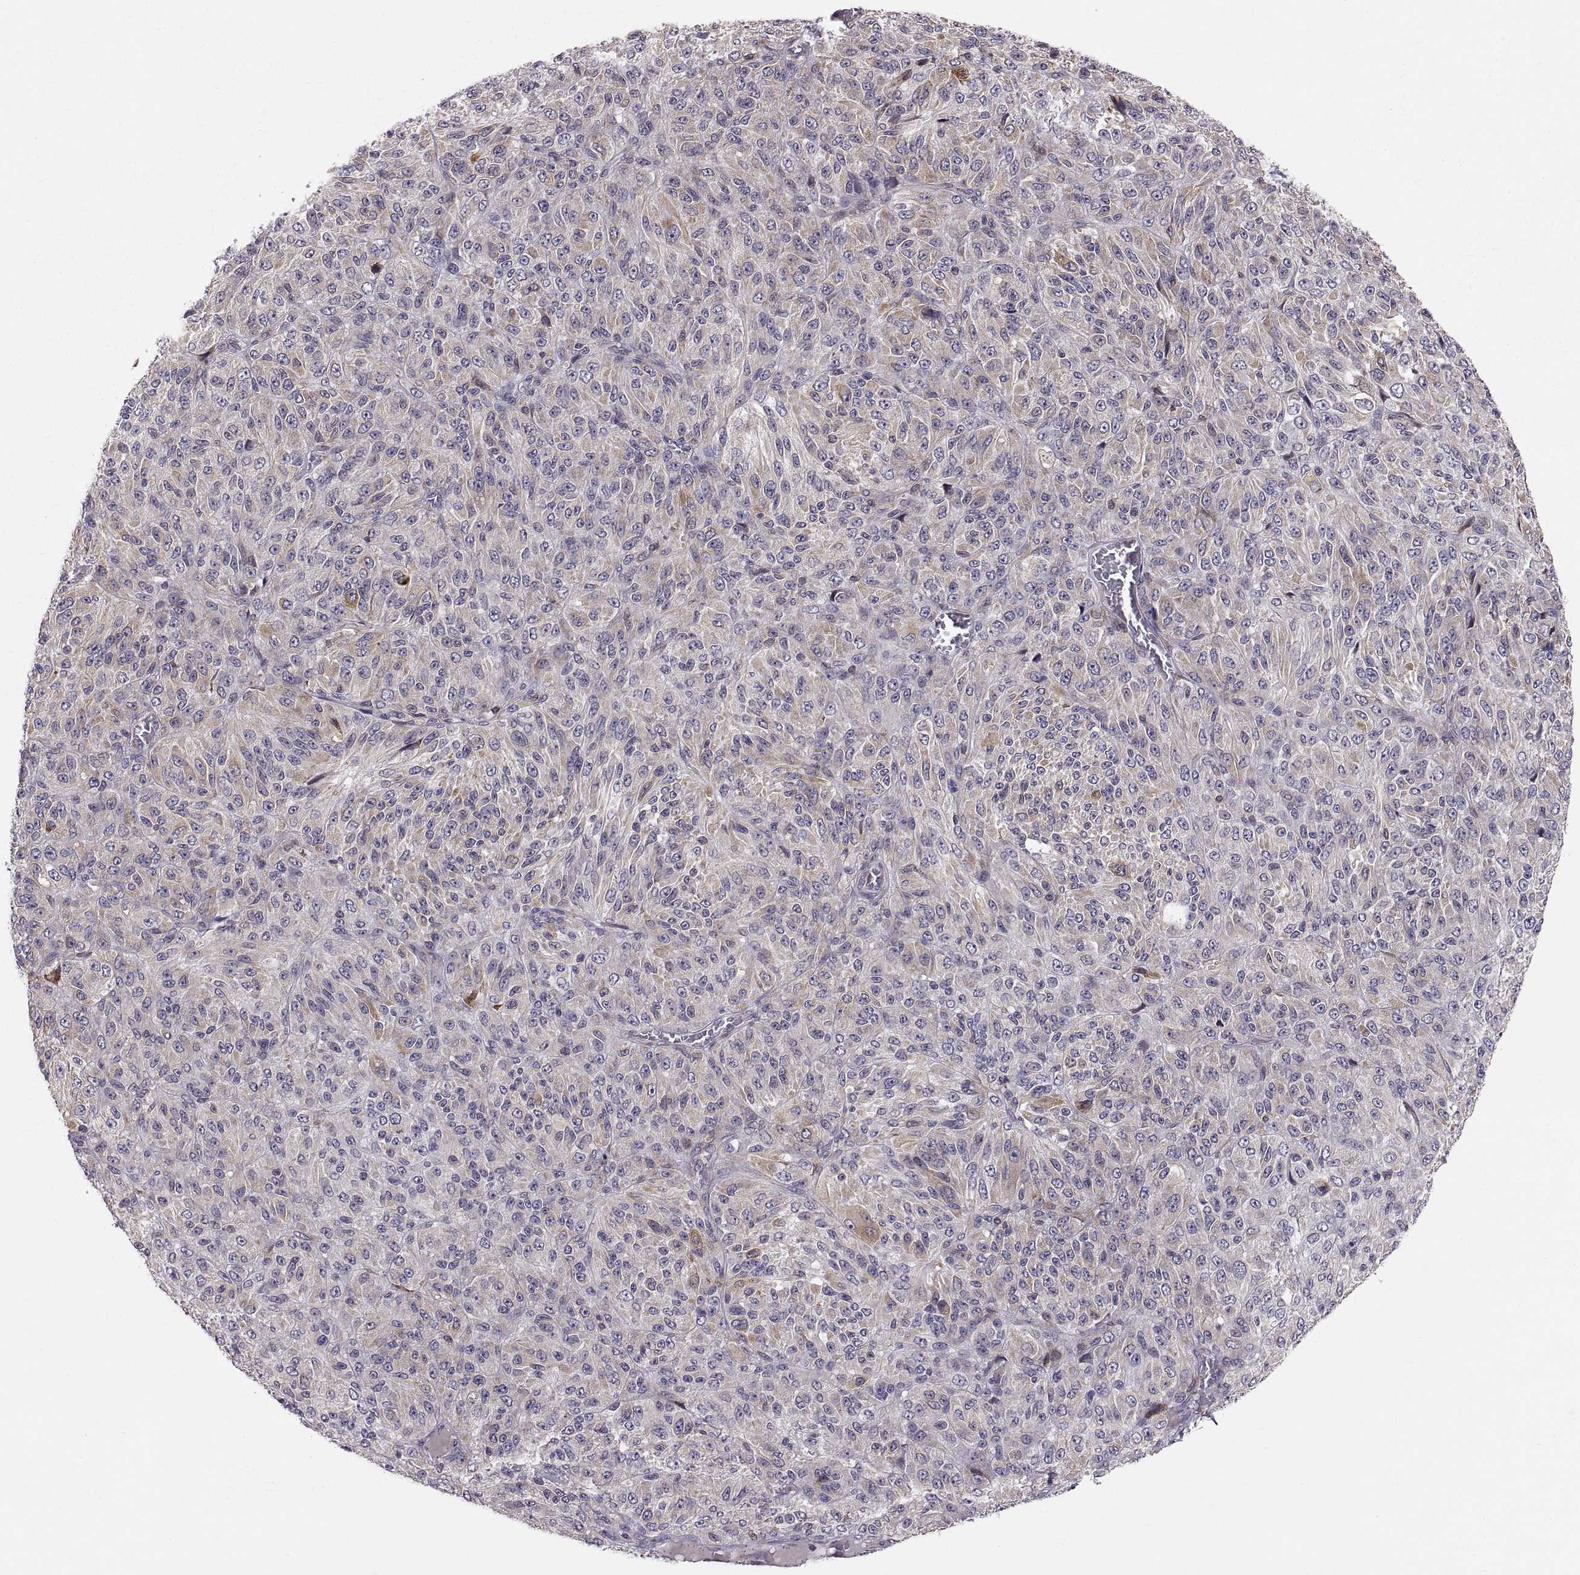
{"staining": {"intensity": "moderate", "quantity": "25%-75%", "location": "cytoplasmic/membranous"}, "tissue": "melanoma", "cell_type": "Tumor cells", "image_type": "cancer", "snomed": [{"axis": "morphology", "description": "Malignant melanoma, Metastatic site"}, {"axis": "topography", "description": "Brain"}], "caption": "Human melanoma stained with a protein marker demonstrates moderate staining in tumor cells.", "gene": "PLEKHB2", "patient": {"sex": "female", "age": 56}}